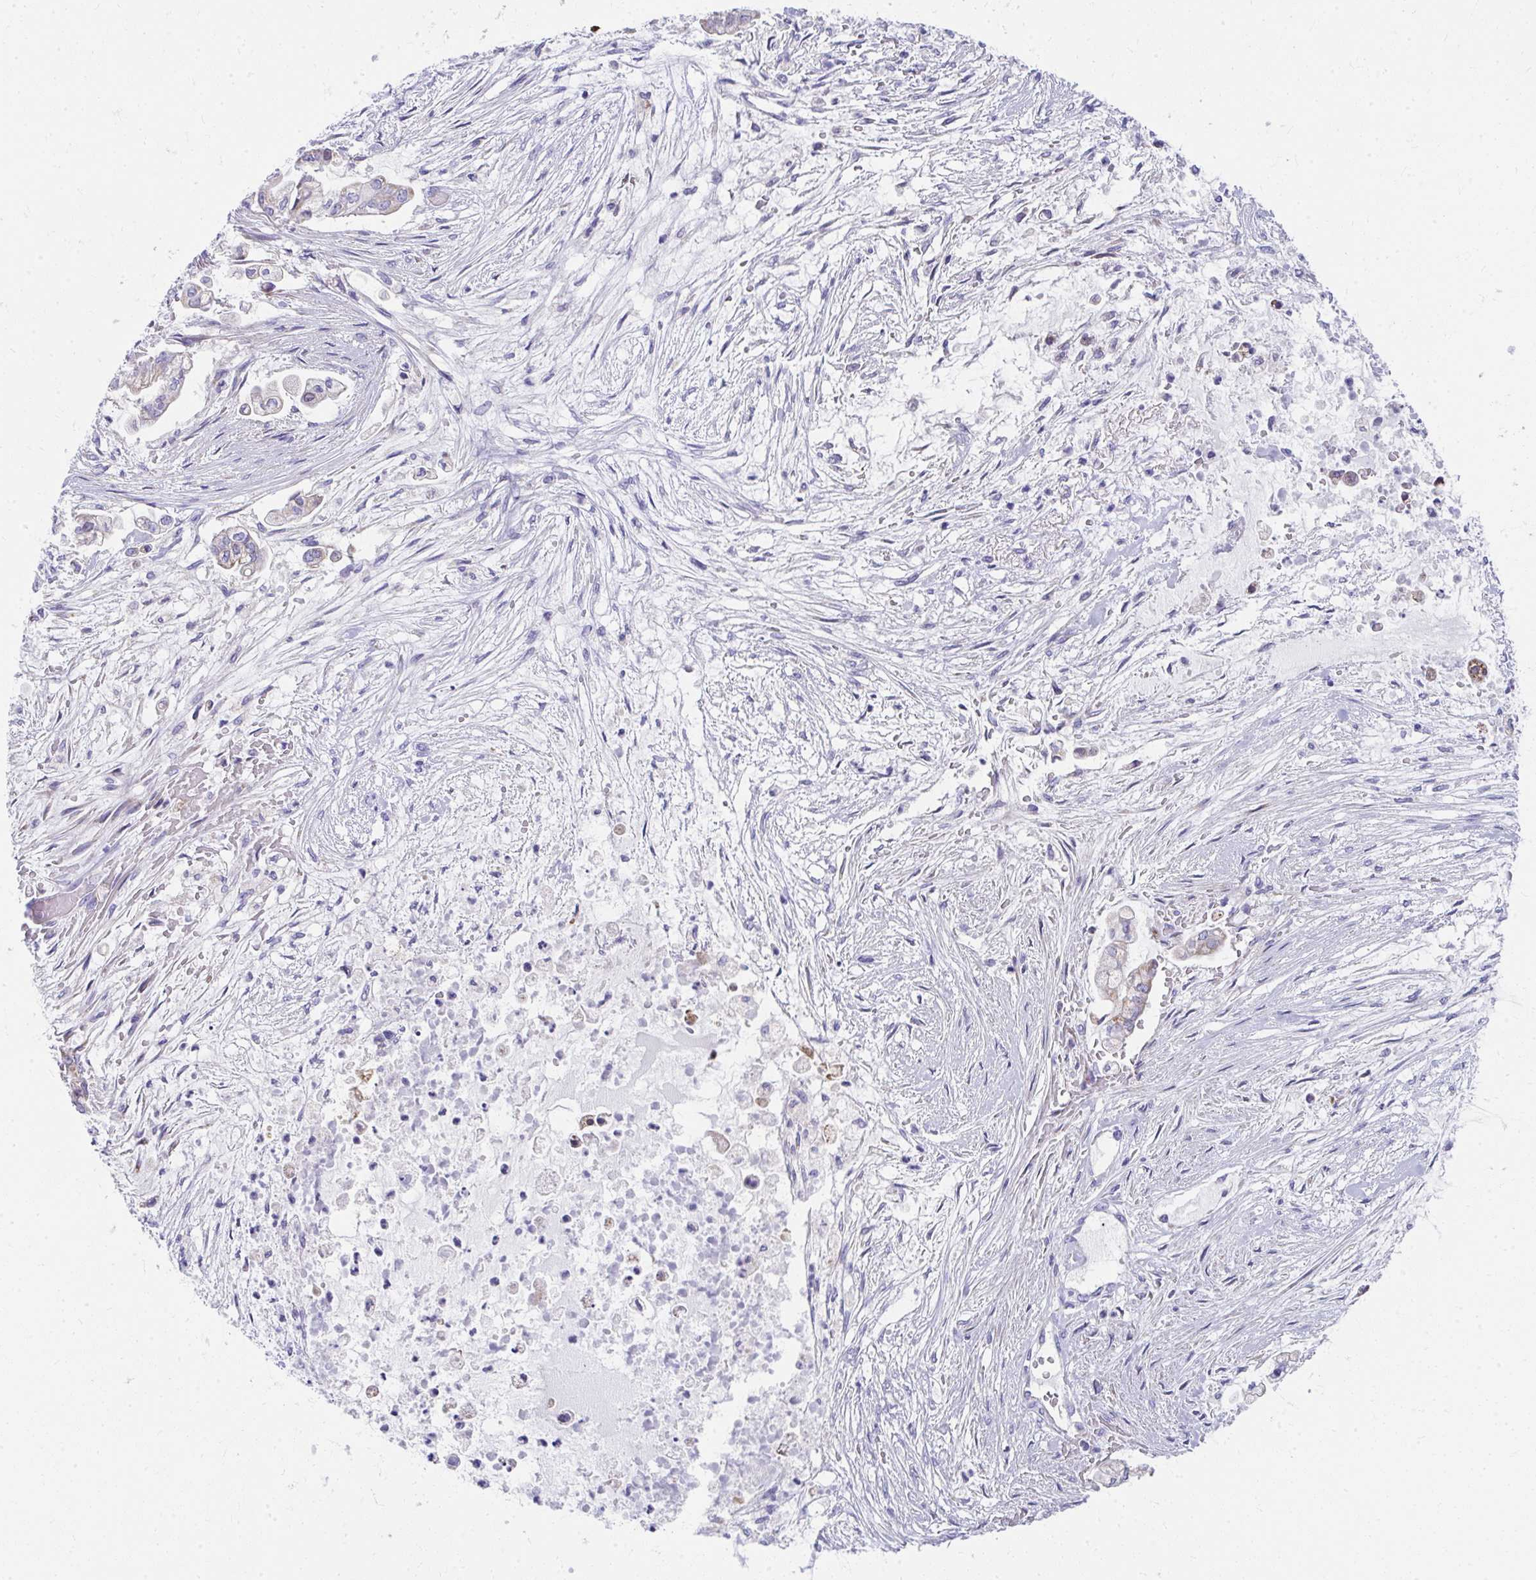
{"staining": {"intensity": "negative", "quantity": "none", "location": "none"}, "tissue": "pancreatic cancer", "cell_type": "Tumor cells", "image_type": "cancer", "snomed": [{"axis": "morphology", "description": "Adenocarcinoma, NOS"}, {"axis": "topography", "description": "Pancreas"}], "caption": "Immunohistochemical staining of pancreatic adenocarcinoma exhibits no significant expression in tumor cells. (DAB IHC, high magnification).", "gene": "IL37", "patient": {"sex": "female", "age": 69}}